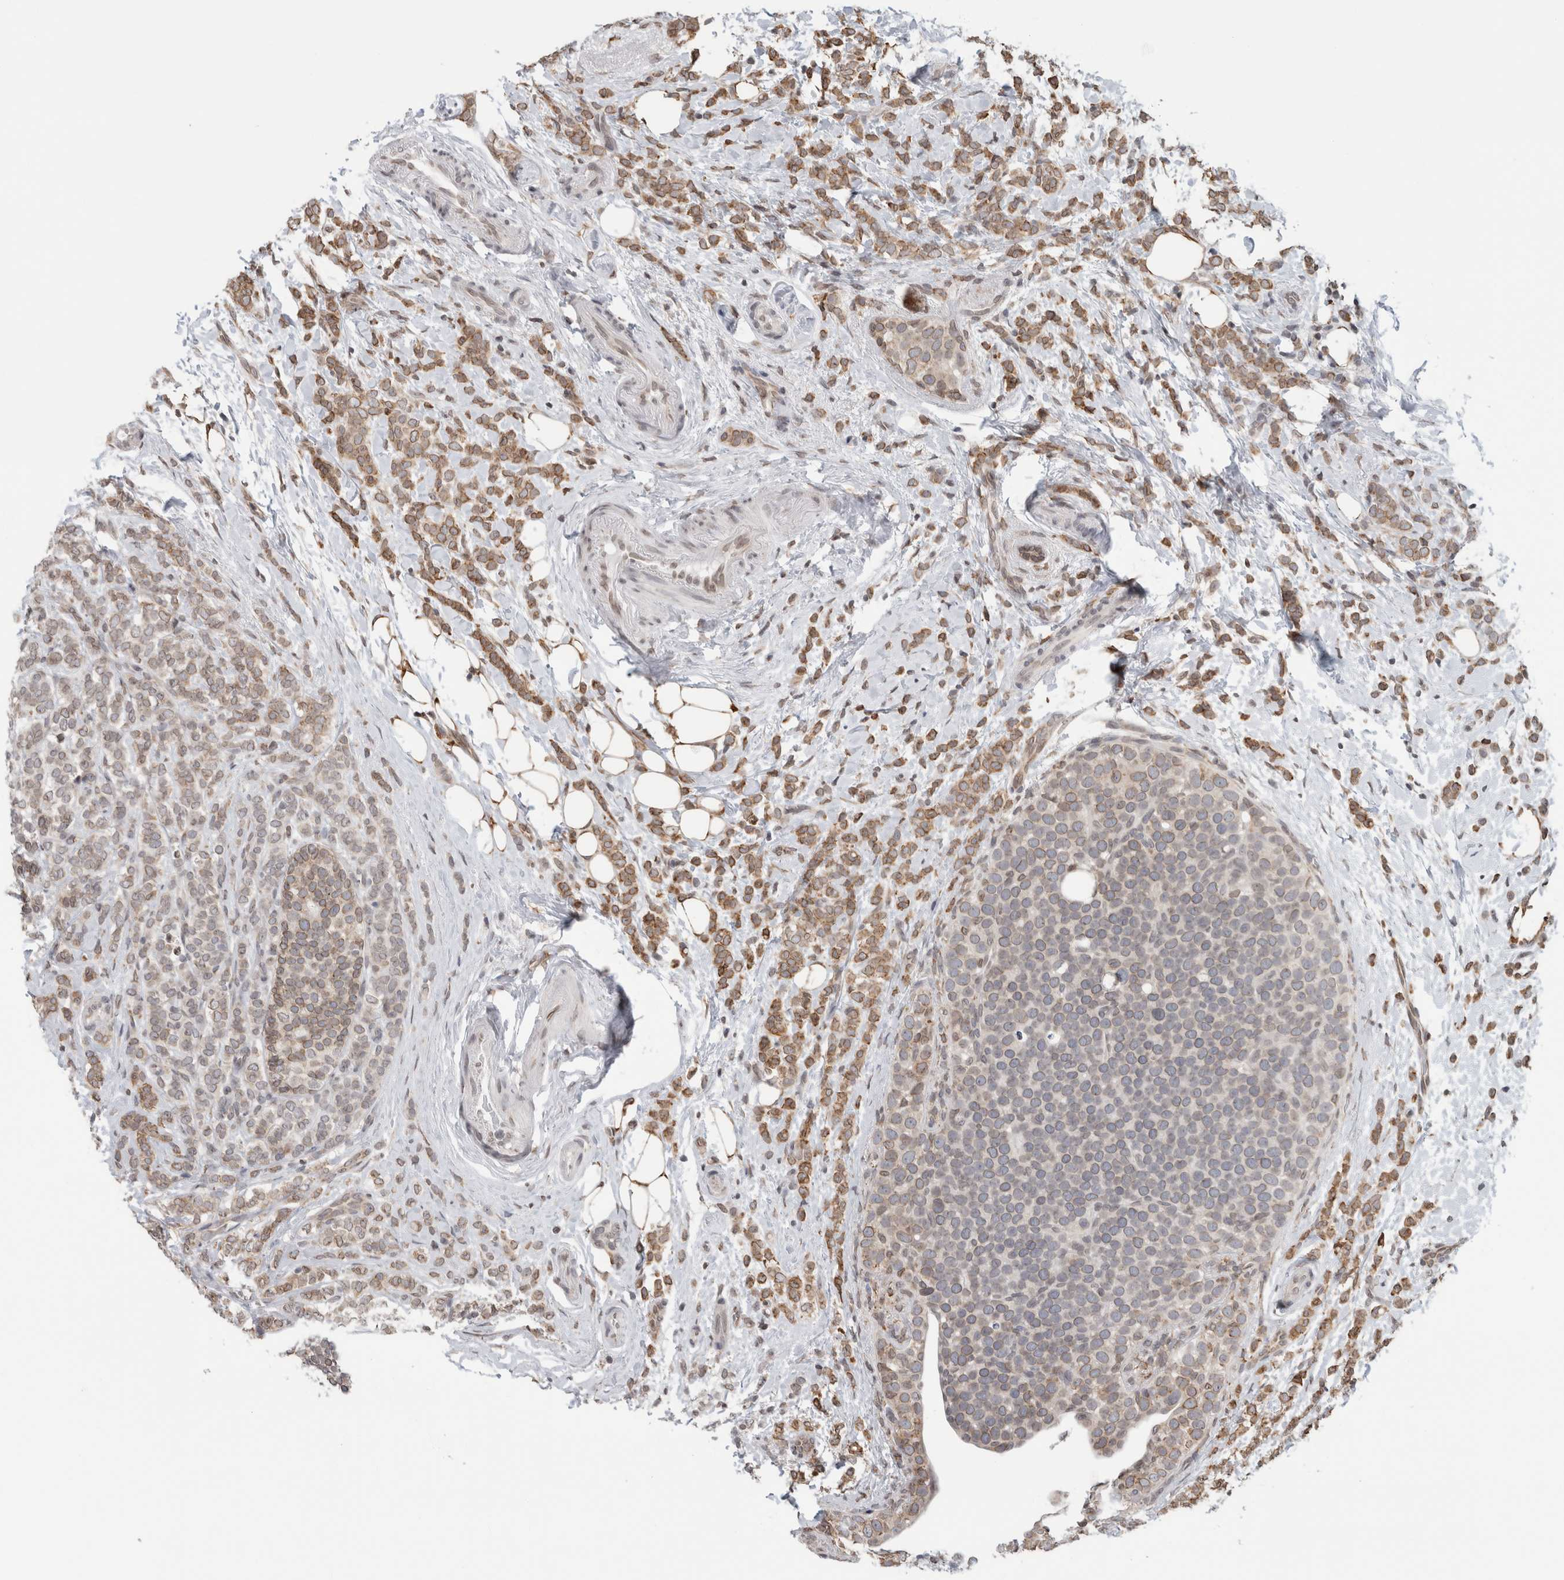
{"staining": {"intensity": "moderate", "quantity": ">75%", "location": "cytoplasmic/membranous,nuclear"}, "tissue": "breast cancer", "cell_type": "Tumor cells", "image_type": "cancer", "snomed": [{"axis": "morphology", "description": "Lobular carcinoma"}, {"axis": "topography", "description": "Breast"}], "caption": "Human breast cancer (lobular carcinoma) stained with a brown dye exhibits moderate cytoplasmic/membranous and nuclear positive expression in approximately >75% of tumor cells.", "gene": "RBMX2", "patient": {"sex": "female", "age": 50}}